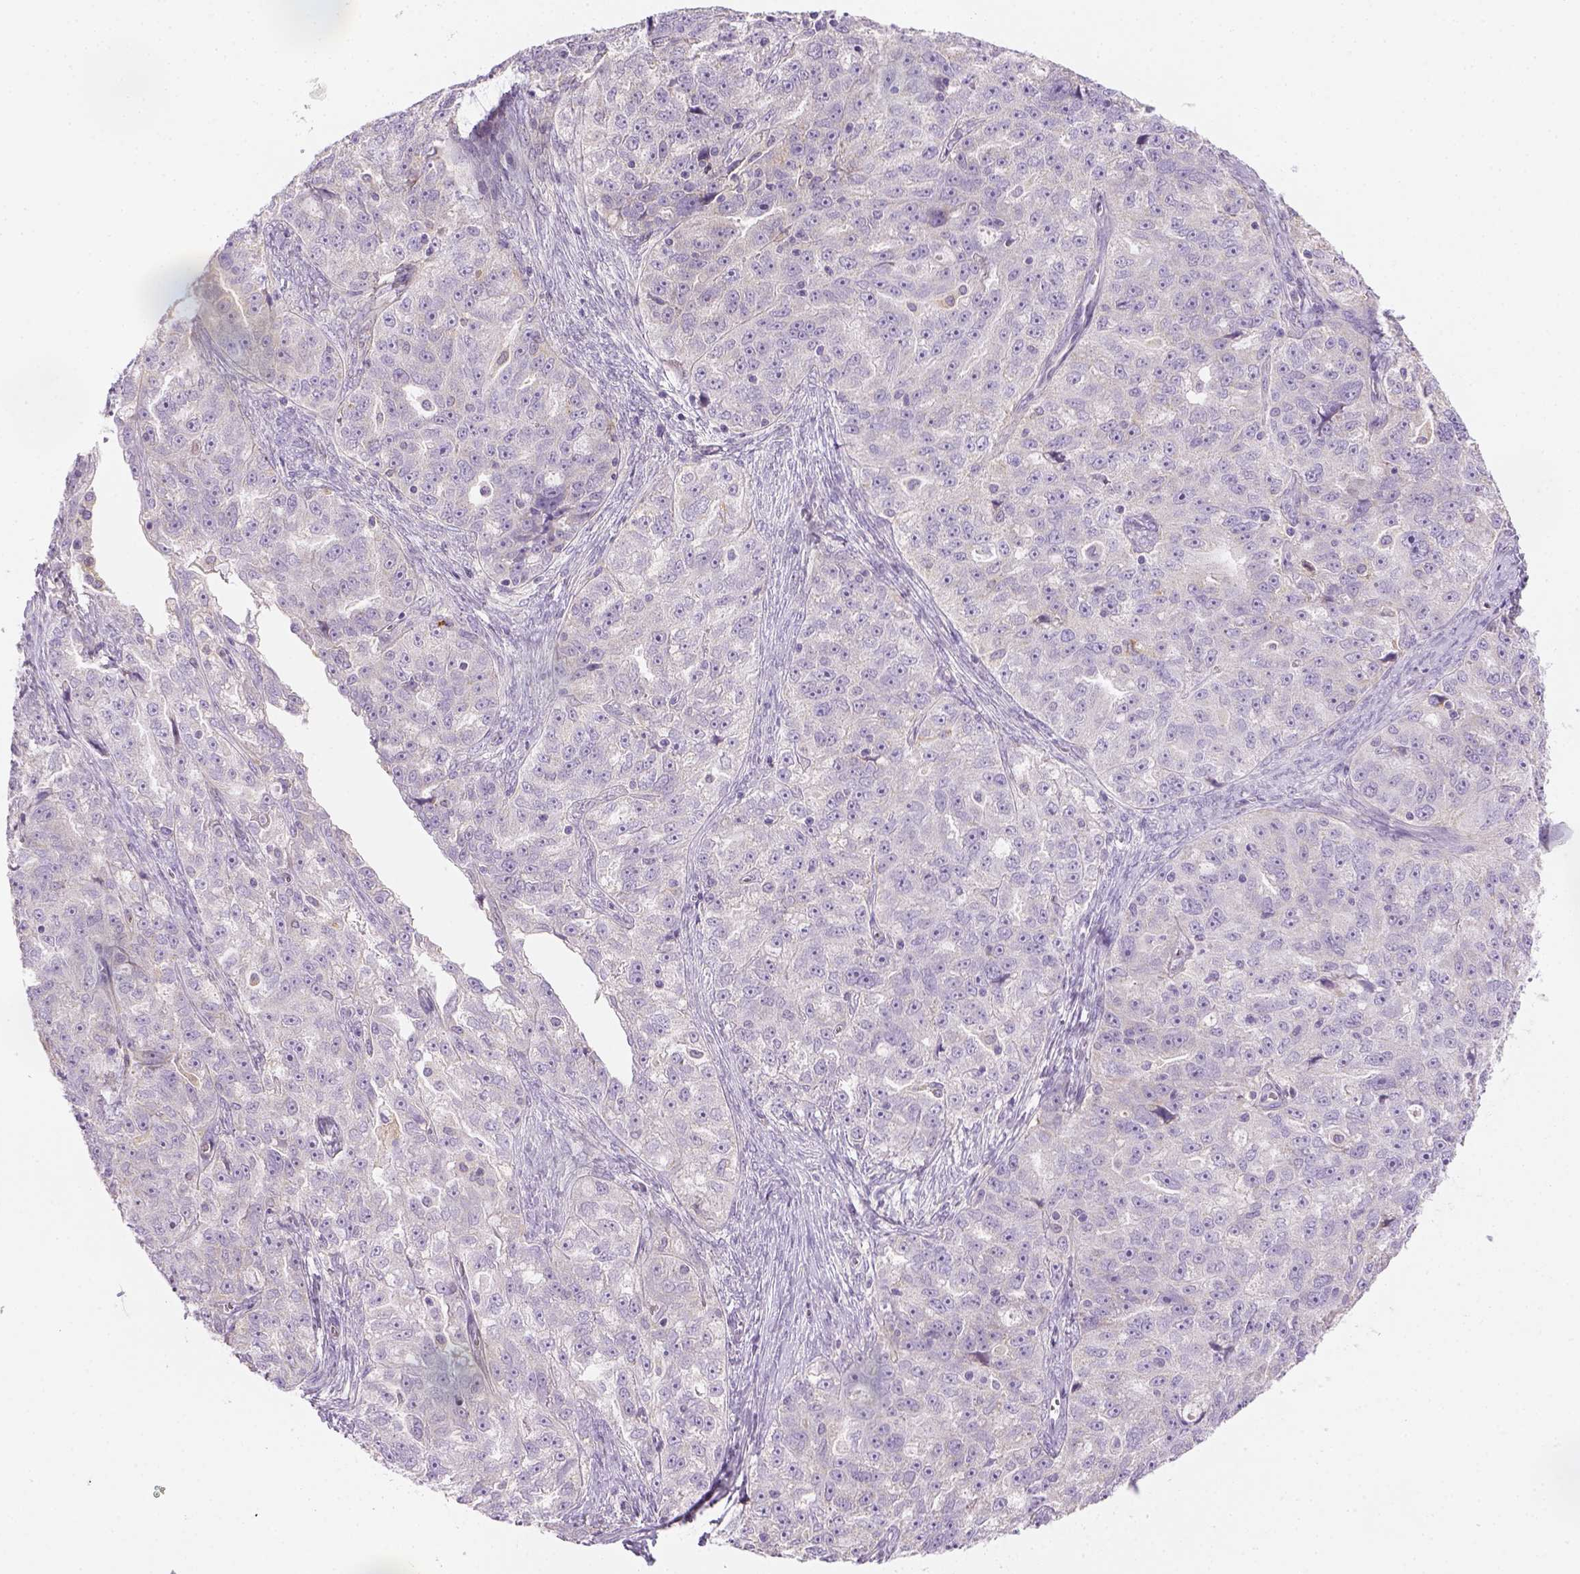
{"staining": {"intensity": "negative", "quantity": "none", "location": "none"}, "tissue": "ovarian cancer", "cell_type": "Tumor cells", "image_type": "cancer", "snomed": [{"axis": "morphology", "description": "Cystadenocarcinoma, serous, NOS"}, {"axis": "topography", "description": "Ovary"}], "caption": "Tumor cells show no significant staining in ovarian serous cystadenocarcinoma. The staining is performed using DAB (3,3'-diaminobenzidine) brown chromogen with nuclei counter-stained in using hematoxylin.", "gene": "CACNB1", "patient": {"sex": "female", "age": 51}}